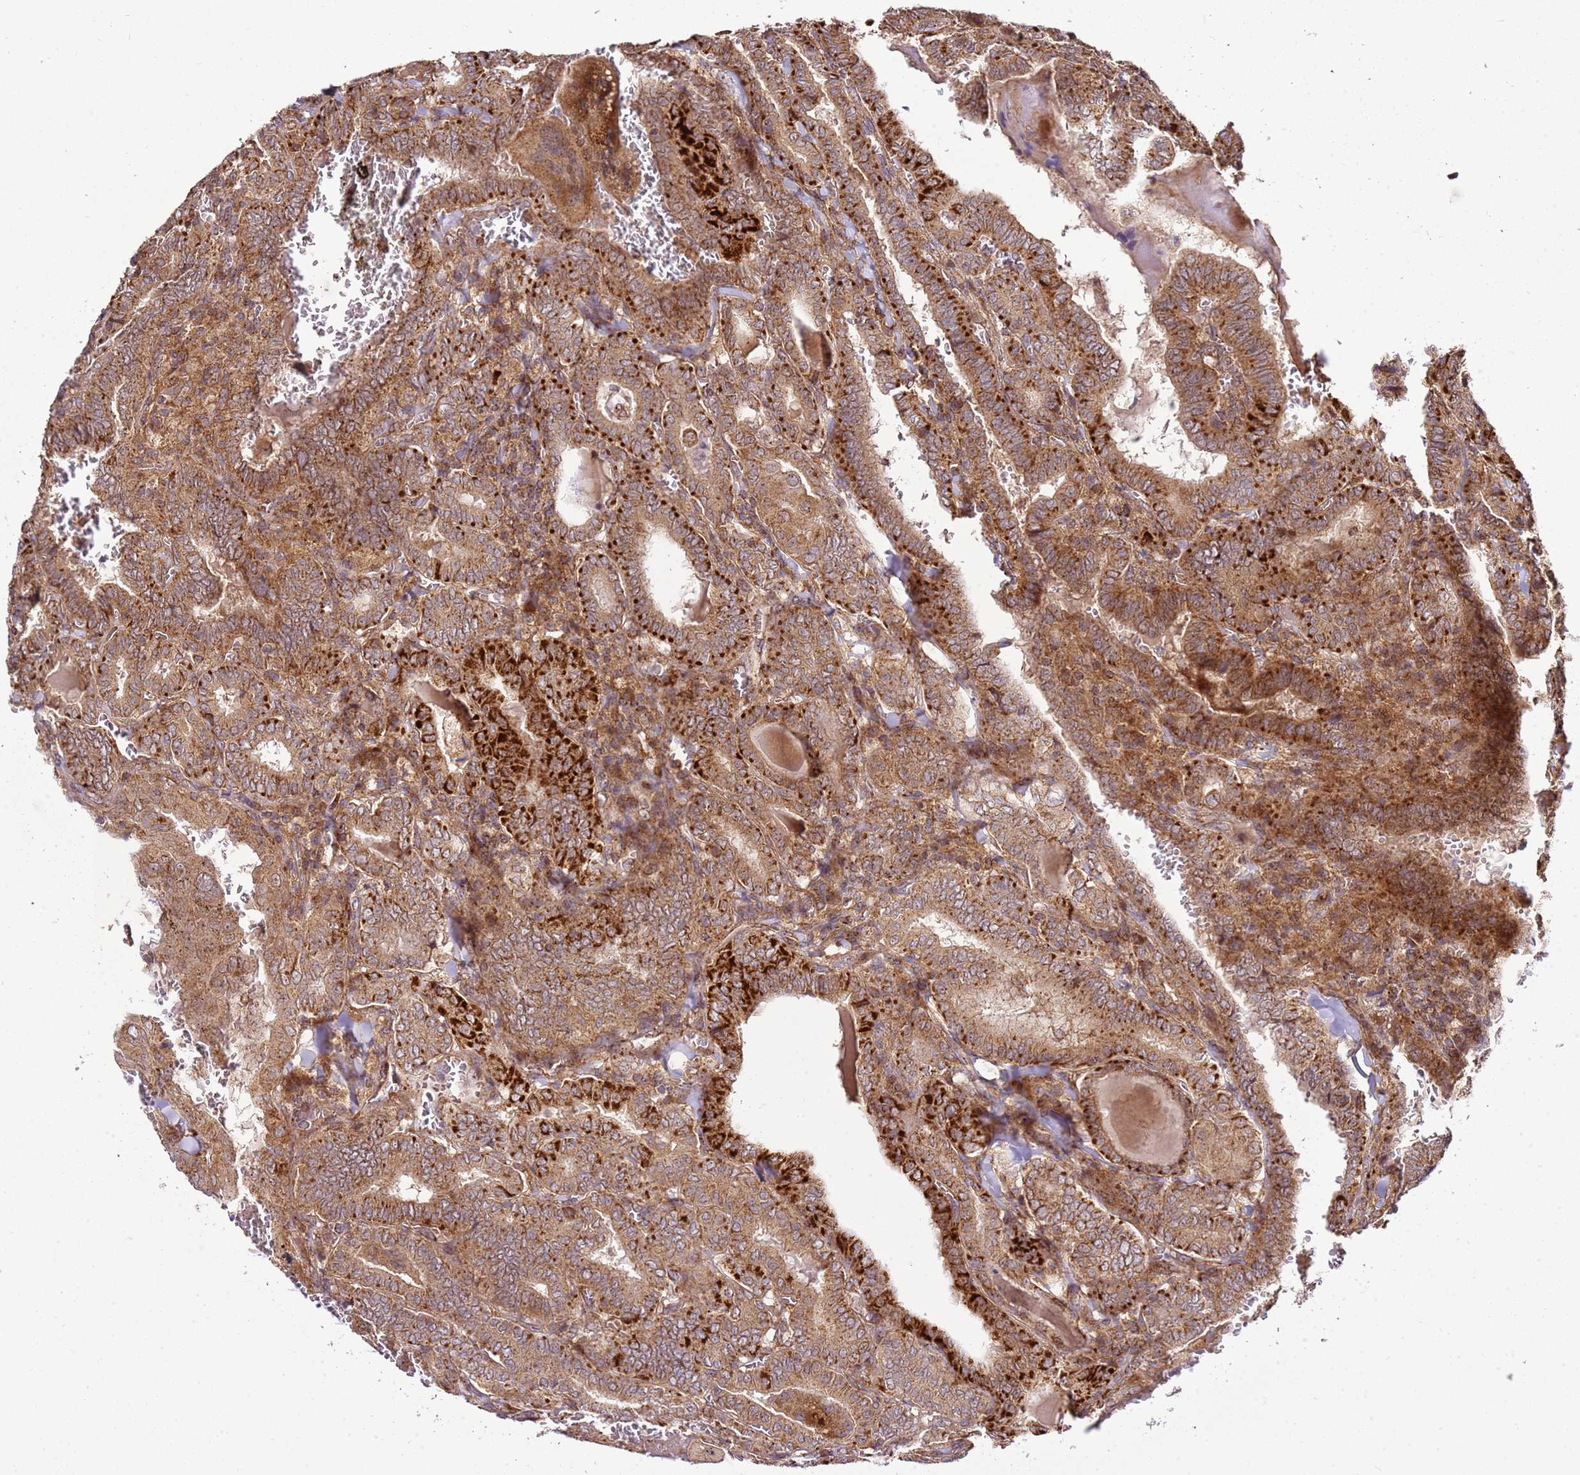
{"staining": {"intensity": "strong", "quantity": ">75%", "location": "cytoplasmic/membranous"}, "tissue": "thyroid cancer", "cell_type": "Tumor cells", "image_type": "cancer", "snomed": [{"axis": "morphology", "description": "Papillary adenocarcinoma, NOS"}, {"axis": "topography", "description": "Thyroid gland"}], "caption": "This micrograph demonstrates thyroid papillary adenocarcinoma stained with immunohistochemistry to label a protein in brown. The cytoplasmic/membranous of tumor cells show strong positivity for the protein. Nuclei are counter-stained blue.", "gene": "RASA3", "patient": {"sex": "female", "age": 72}}